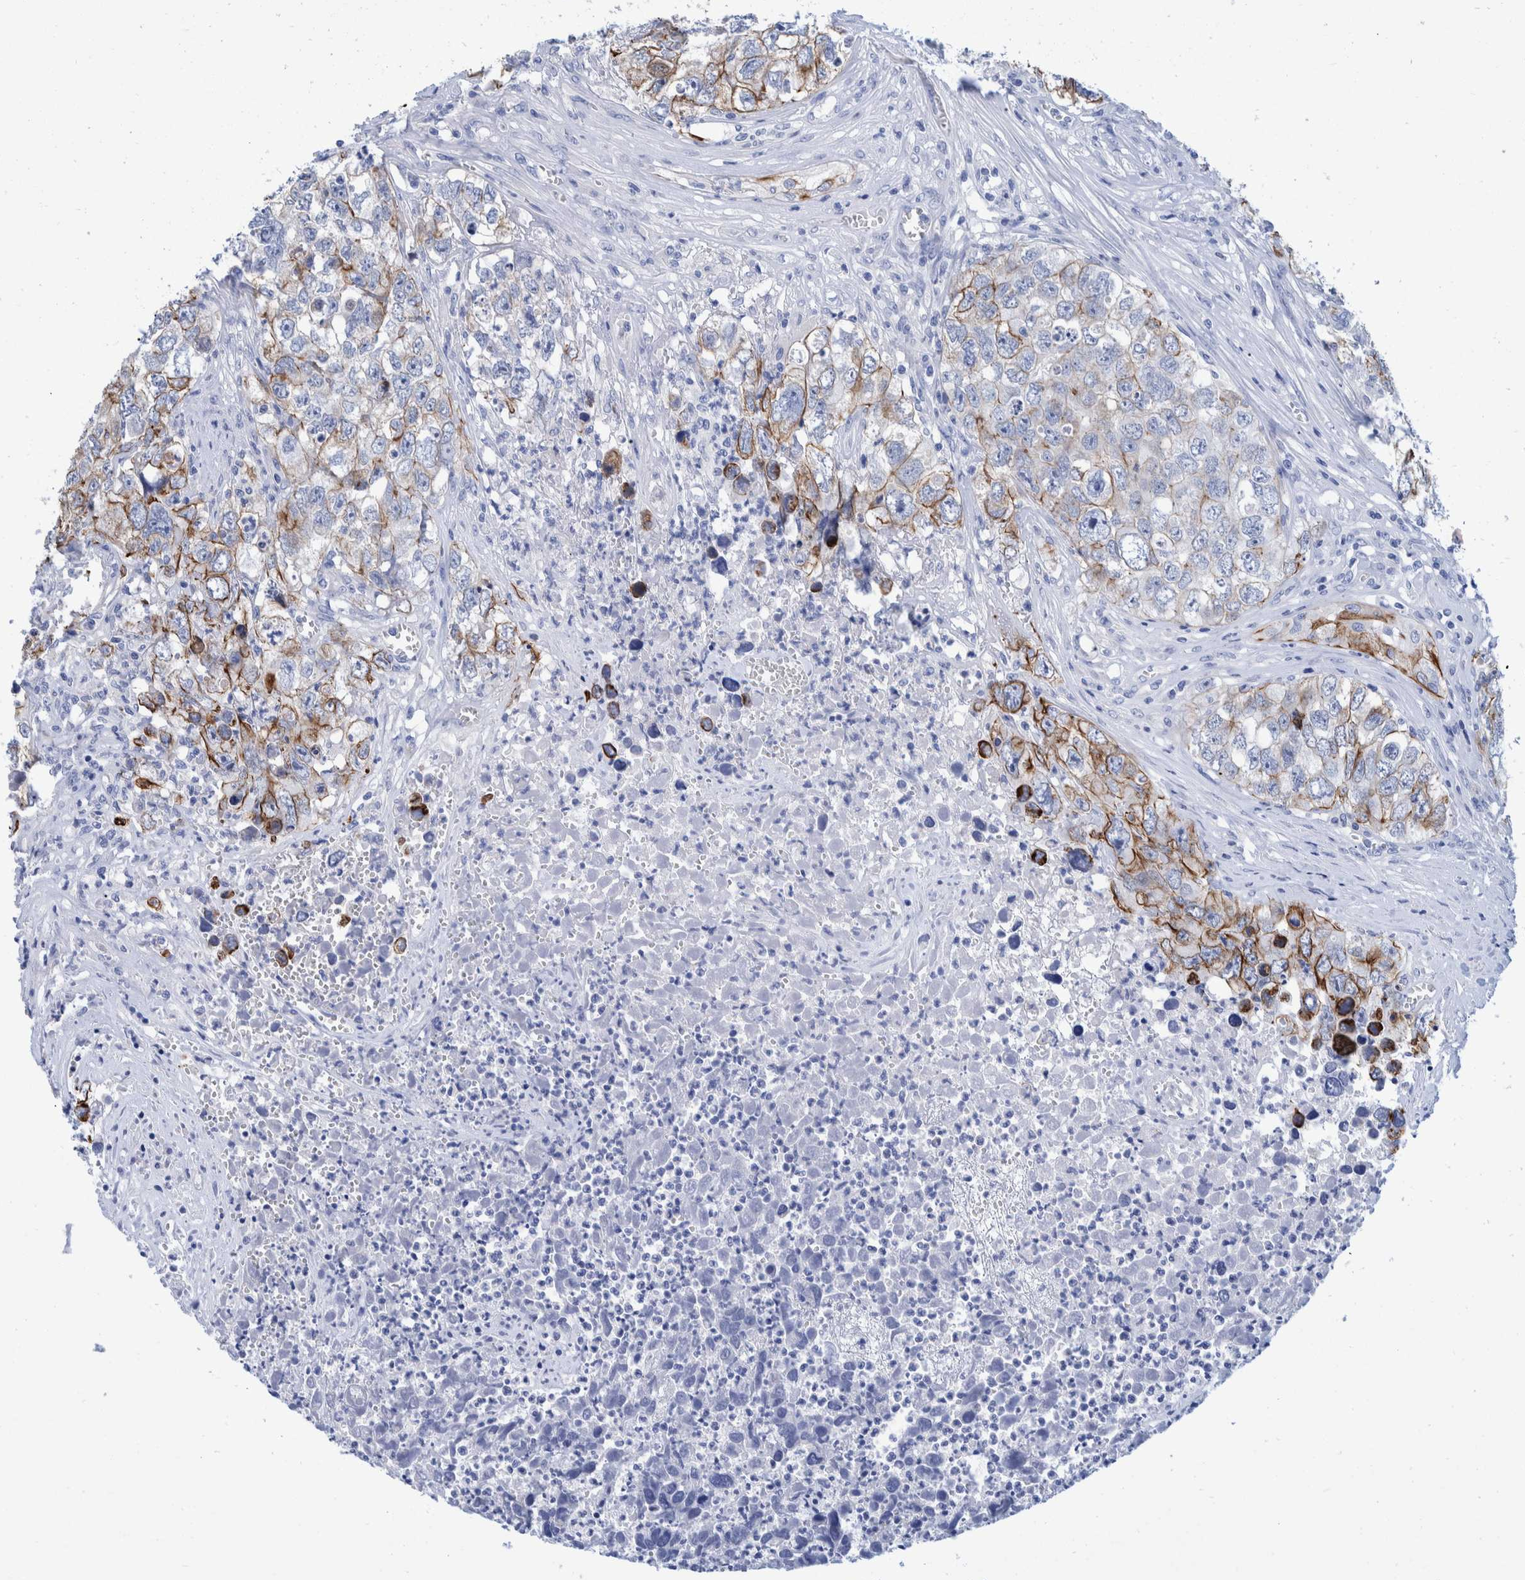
{"staining": {"intensity": "moderate", "quantity": "25%-75%", "location": "cytoplasmic/membranous"}, "tissue": "testis cancer", "cell_type": "Tumor cells", "image_type": "cancer", "snomed": [{"axis": "morphology", "description": "Seminoma, NOS"}, {"axis": "morphology", "description": "Carcinoma, Embryonal, NOS"}, {"axis": "topography", "description": "Testis"}], "caption": "An immunohistochemistry (IHC) micrograph of neoplastic tissue is shown. Protein staining in brown highlights moderate cytoplasmic/membranous positivity in testis cancer (seminoma) within tumor cells.", "gene": "MKS1", "patient": {"sex": "male", "age": 43}}